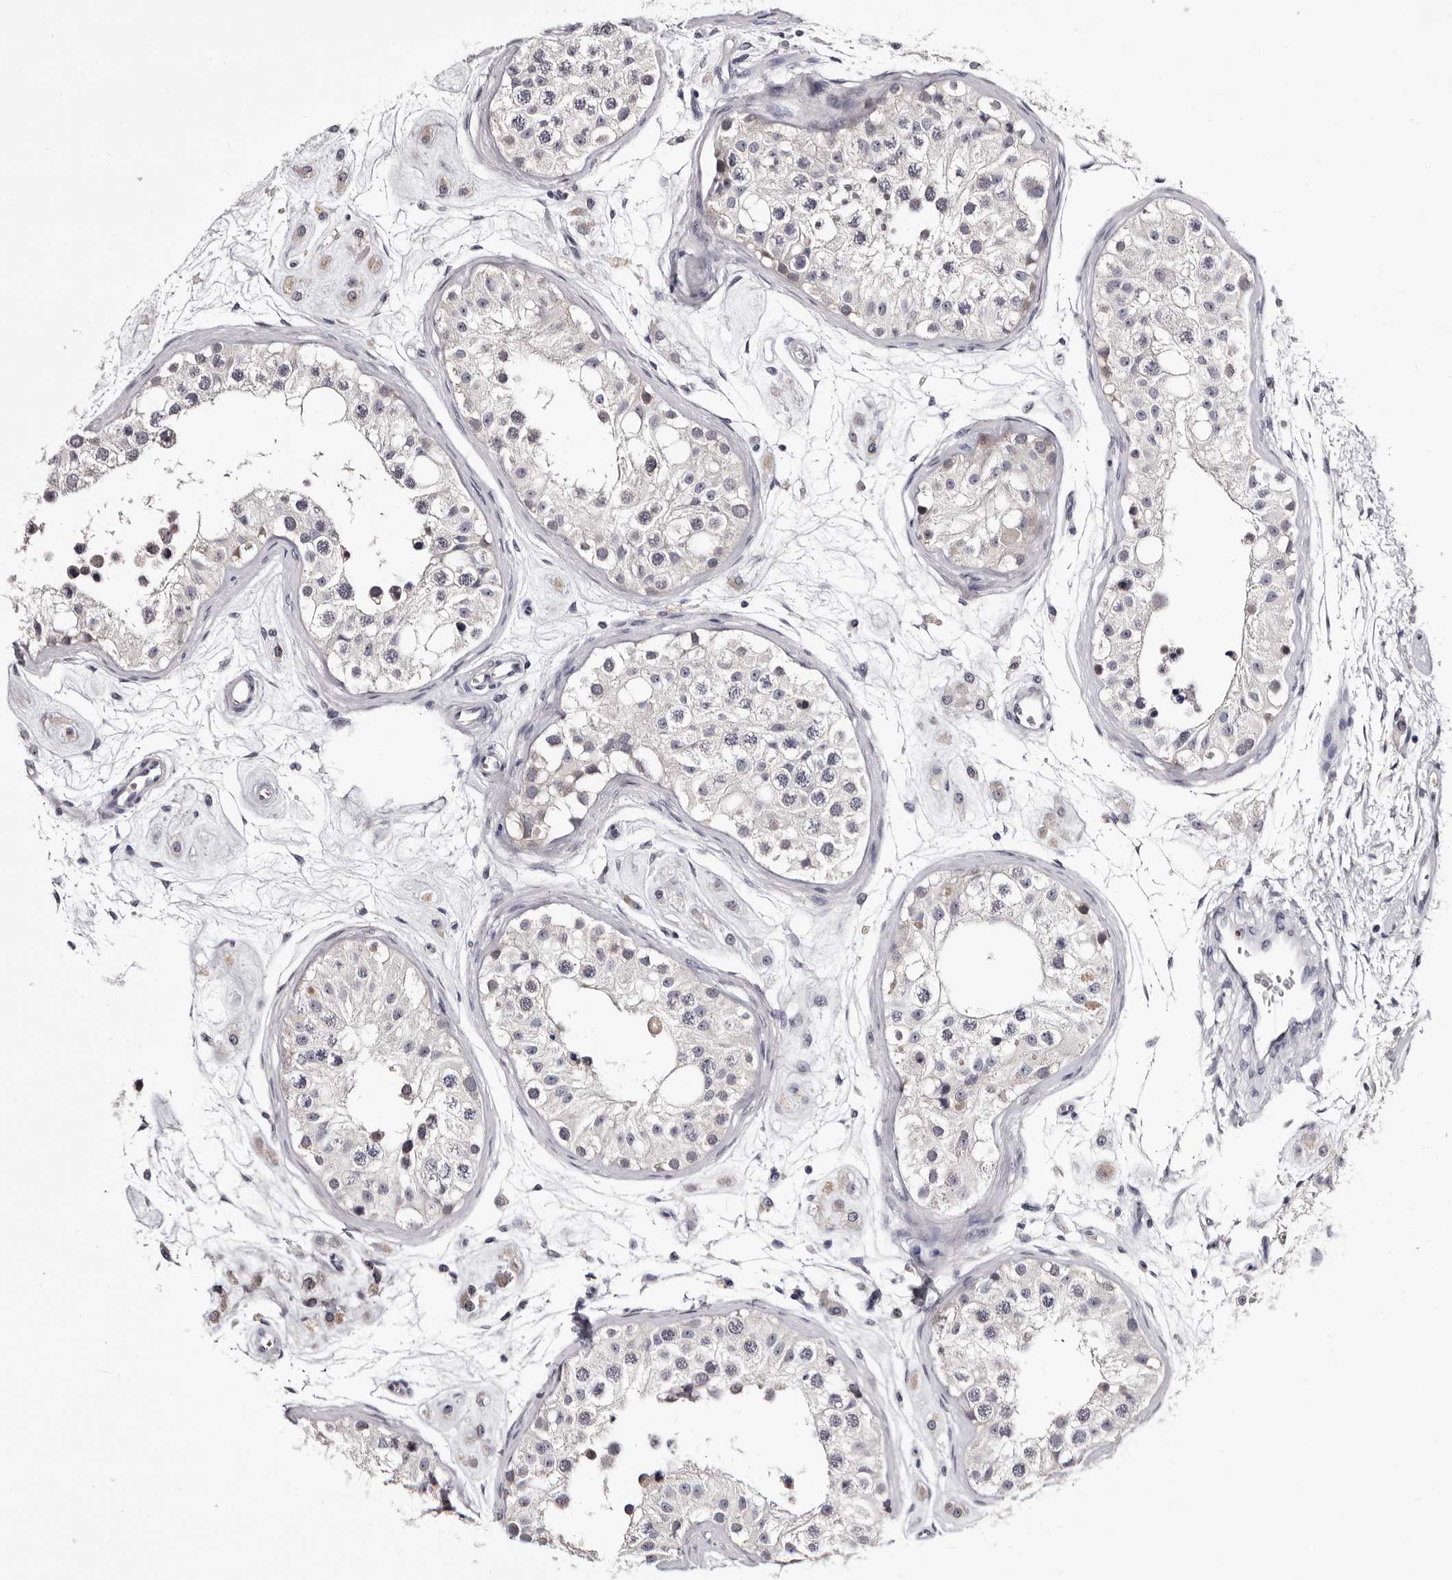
{"staining": {"intensity": "negative", "quantity": "none", "location": "none"}, "tissue": "testis", "cell_type": "Cells in seminiferous ducts", "image_type": "normal", "snomed": [{"axis": "morphology", "description": "Normal tissue, NOS"}, {"axis": "morphology", "description": "Adenocarcinoma, metastatic, NOS"}, {"axis": "topography", "description": "Testis"}], "caption": "The image reveals no significant staining in cells in seminiferous ducts of testis. (DAB (3,3'-diaminobenzidine) immunohistochemistry, high magnification).", "gene": "BPGM", "patient": {"sex": "male", "age": 26}}